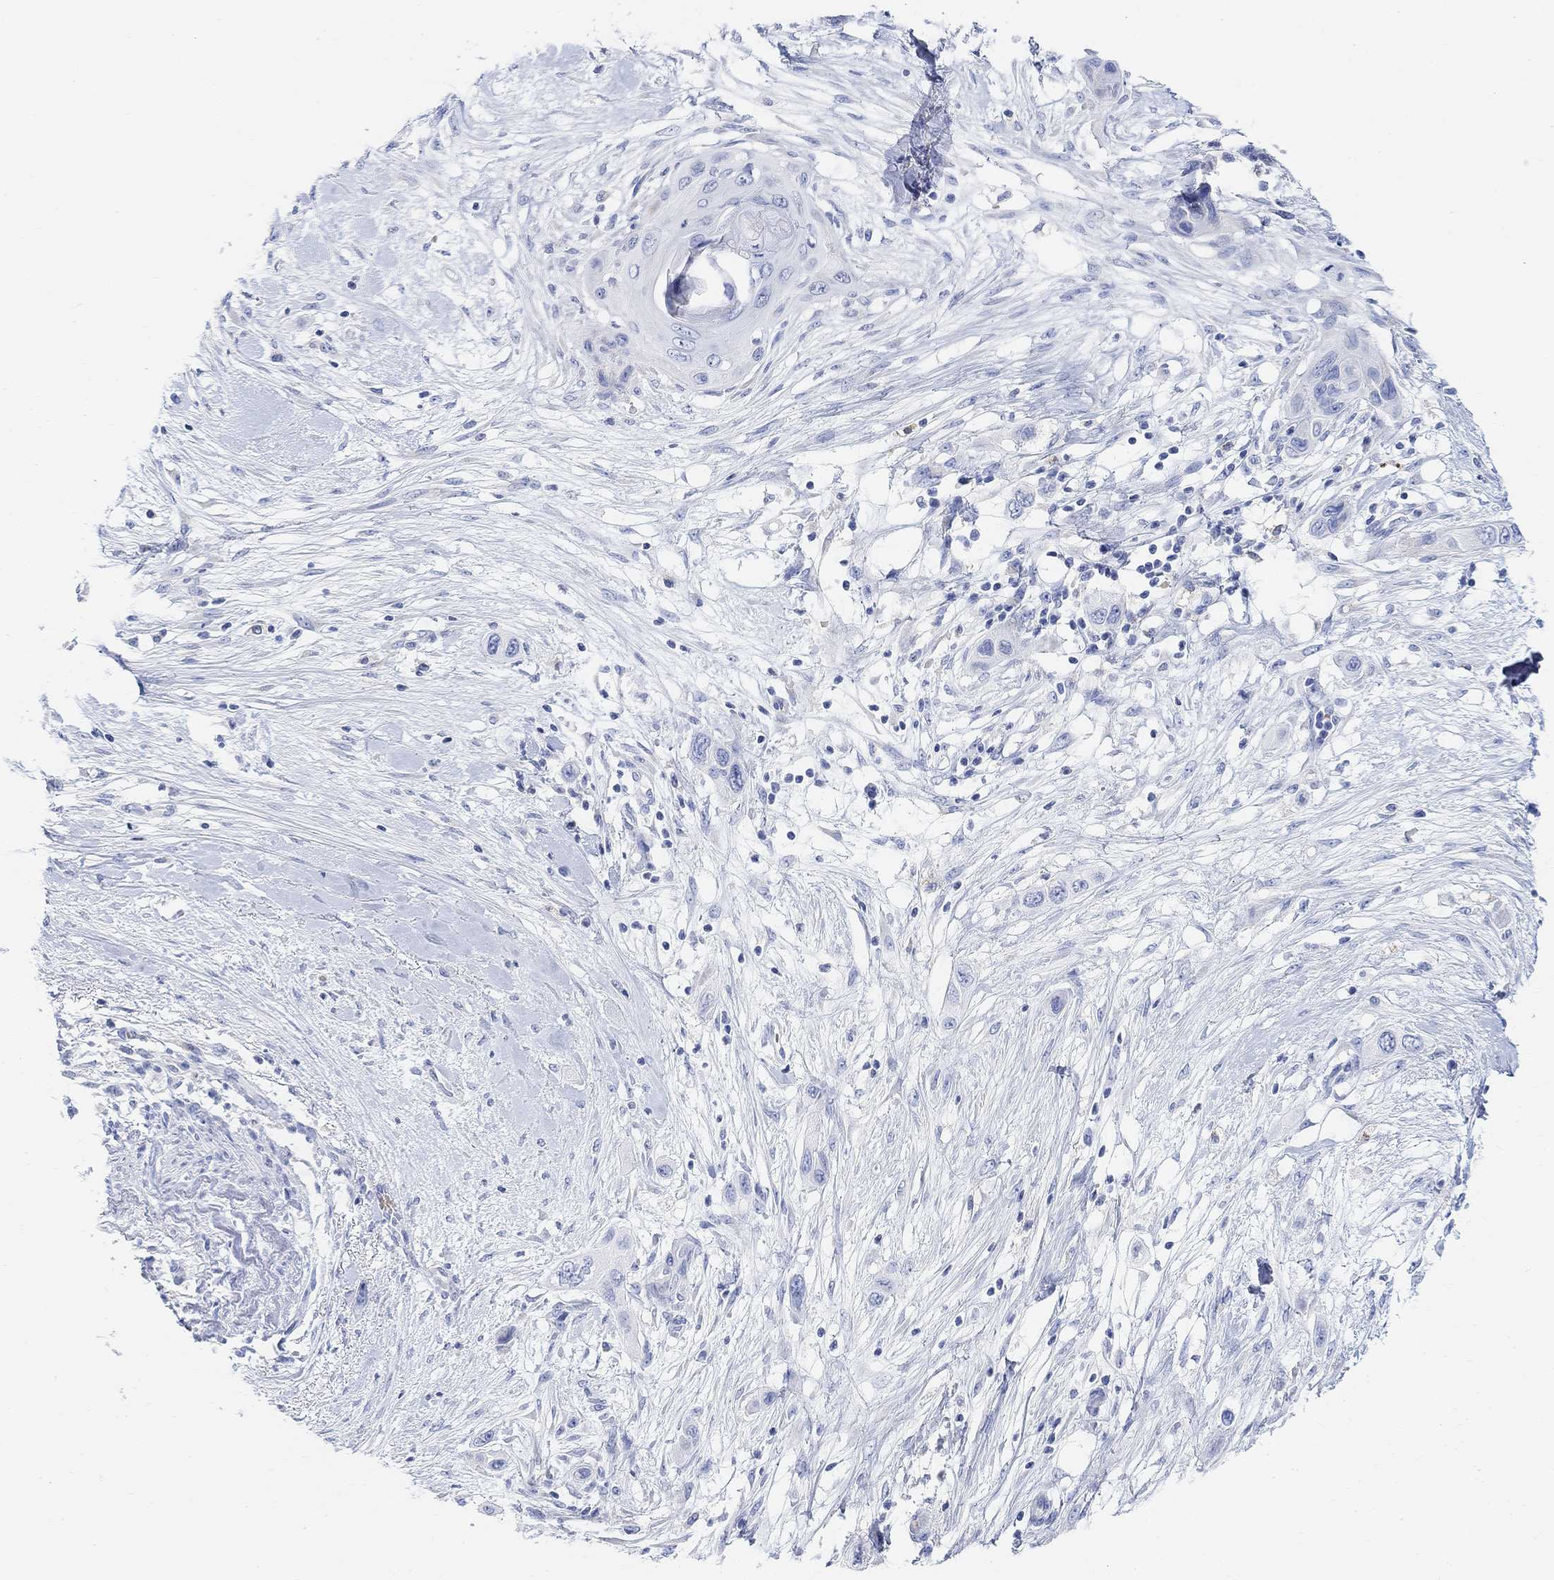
{"staining": {"intensity": "negative", "quantity": "none", "location": "none"}, "tissue": "skin cancer", "cell_type": "Tumor cells", "image_type": "cancer", "snomed": [{"axis": "morphology", "description": "Squamous cell carcinoma, NOS"}, {"axis": "topography", "description": "Skin"}], "caption": "Immunohistochemistry of skin squamous cell carcinoma shows no staining in tumor cells.", "gene": "RETNLB", "patient": {"sex": "male", "age": 79}}